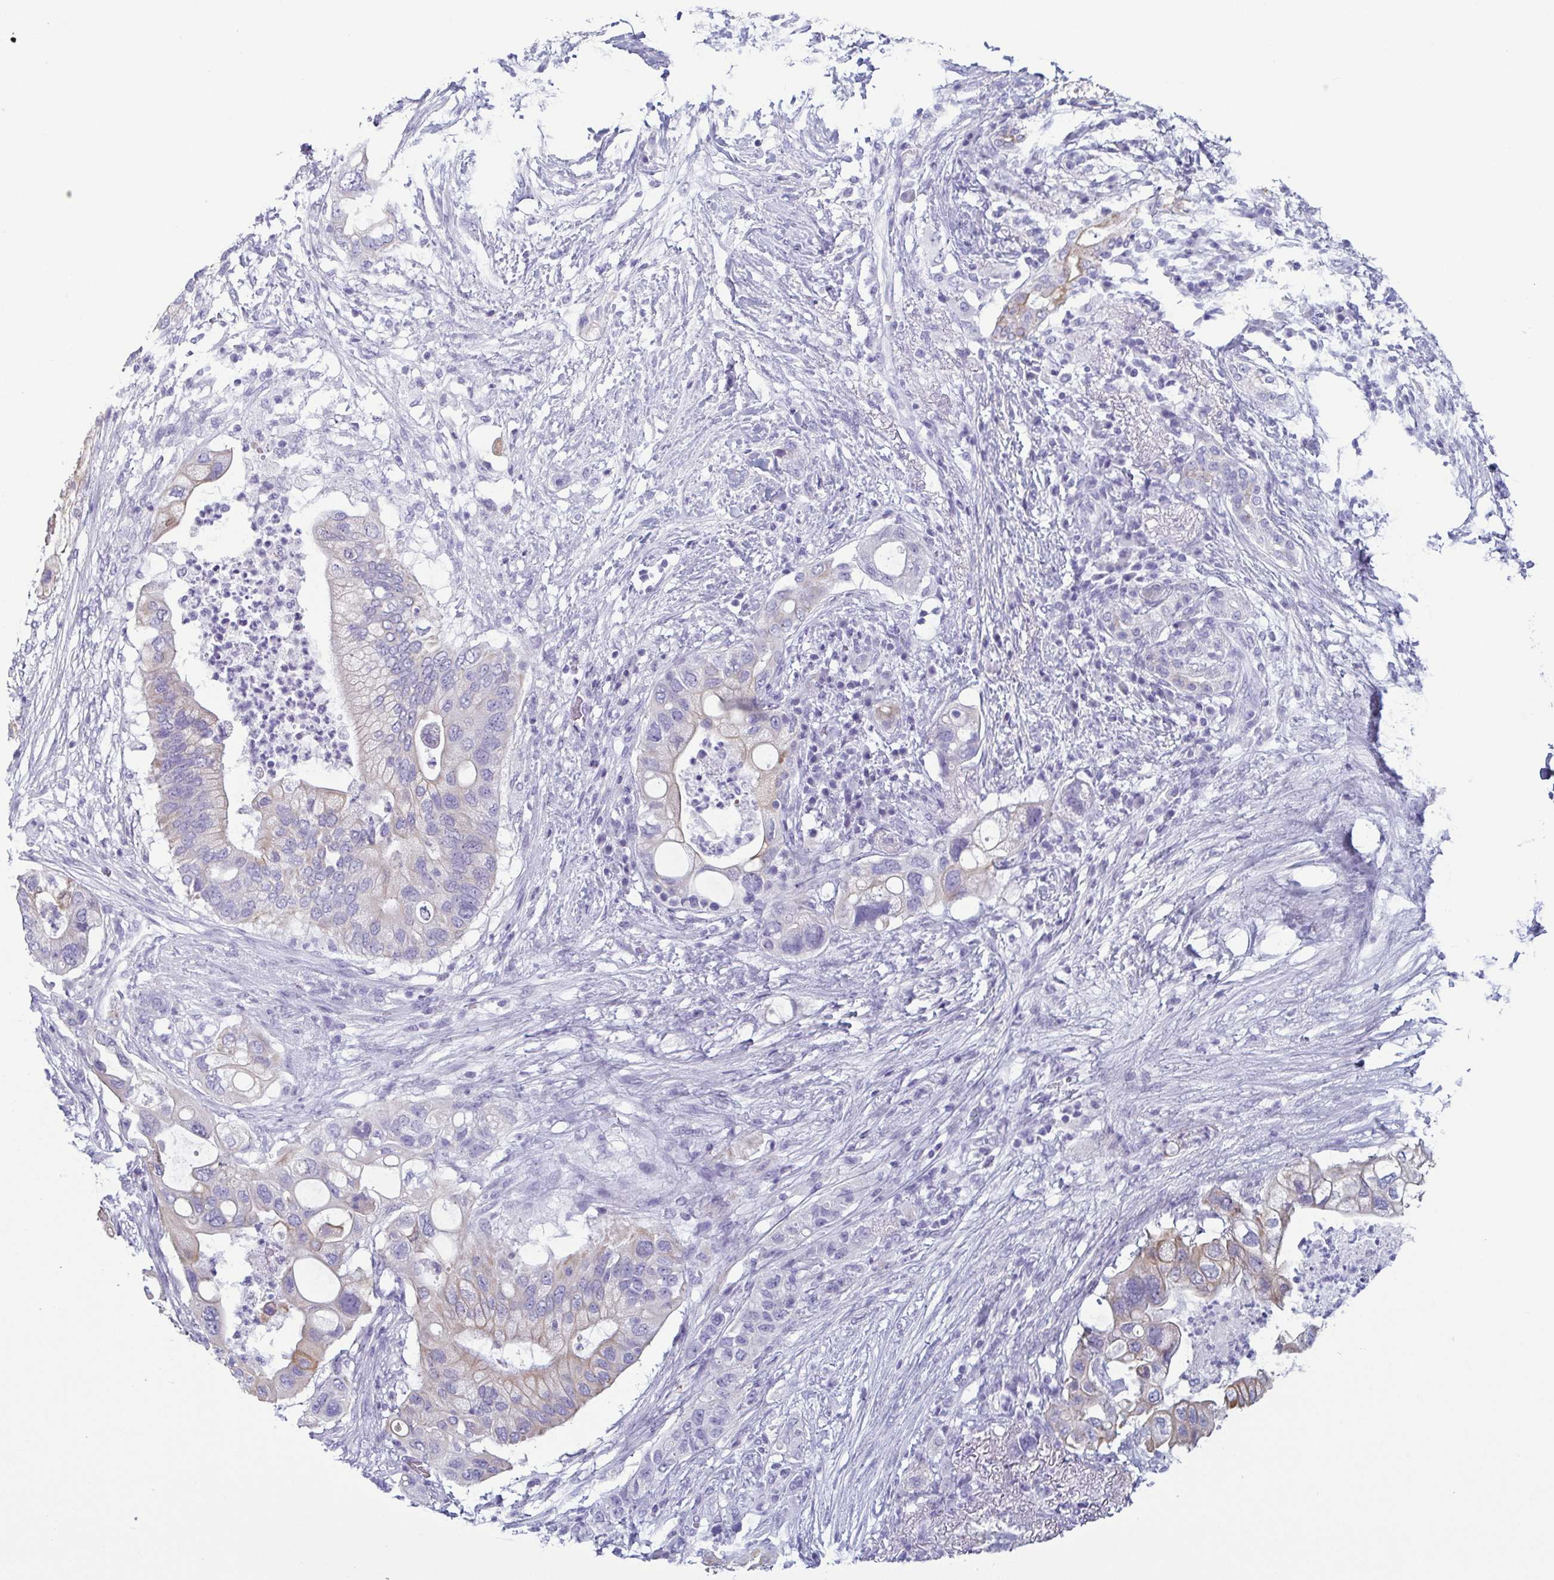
{"staining": {"intensity": "weak", "quantity": "<25%", "location": "cytoplasmic/membranous"}, "tissue": "pancreatic cancer", "cell_type": "Tumor cells", "image_type": "cancer", "snomed": [{"axis": "morphology", "description": "Adenocarcinoma, NOS"}, {"axis": "topography", "description": "Pancreas"}], "caption": "An immunohistochemistry (IHC) photomicrograph of adenocarcinoma (pancreatic) is shown. There is no staining in tumor cells of adenocarcinoma (pancreatic).", "gene": "KRT10", "patient": {"sex": "female", "age": 72}}